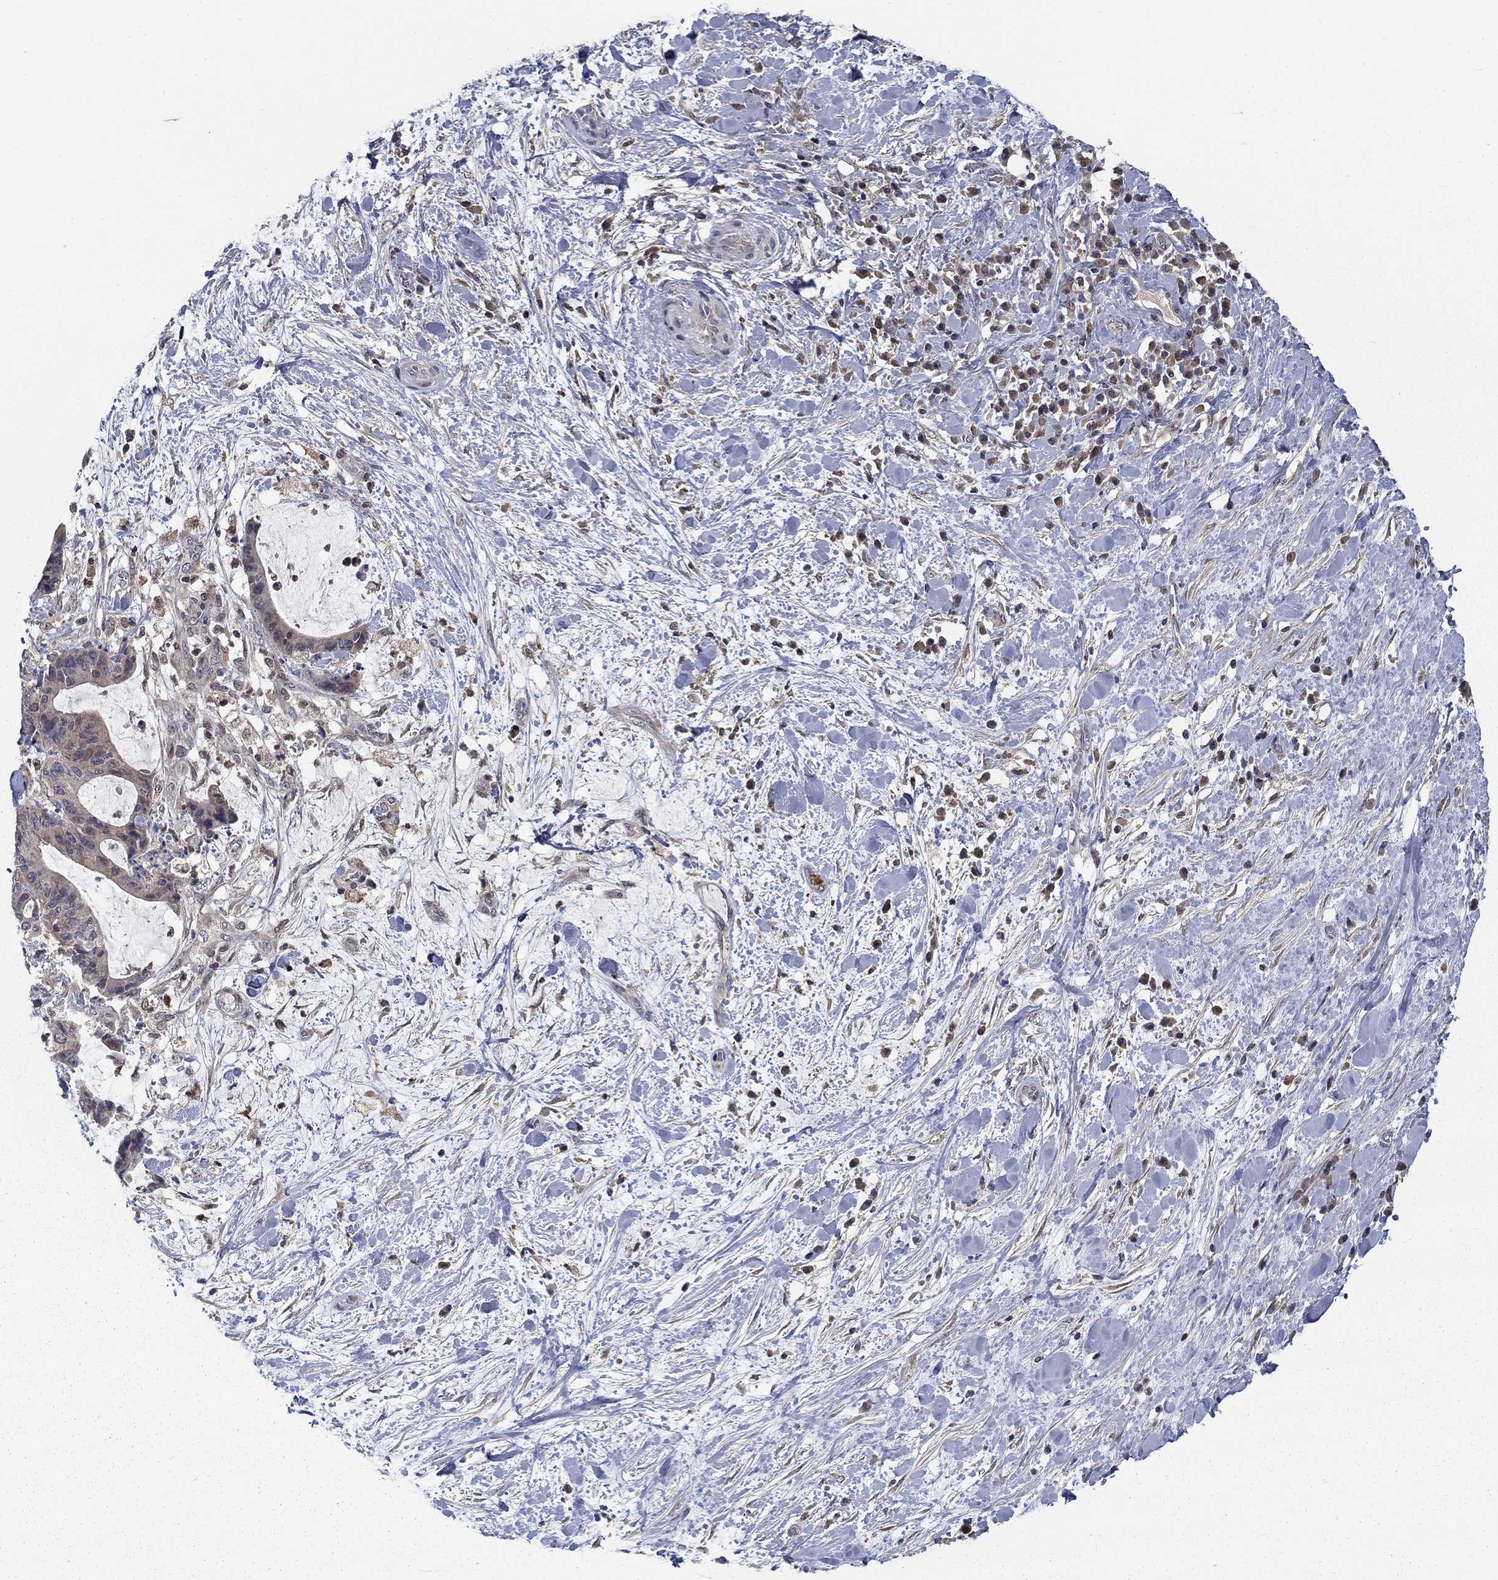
{"staining": {"intensity": "negative", "quantity": "none", "location": "none"}, "tissue": "liver cancer", "cell_type": "Tumor cells", "image_type": "cancer", "snomed": [{"axis": "morphology", "description": "Cholangiocarcinoma"}, {"axis": "topography", "description": "Liver"}], "caption": "An image of human liver cancer is negative for staining in tumor cells. (DAB (3,3'-diaminobenzidine) immunohistochemistry (IHC), high magnification).", "gene": "NIT2", "patient": {"sex": "female", "age": 73}}